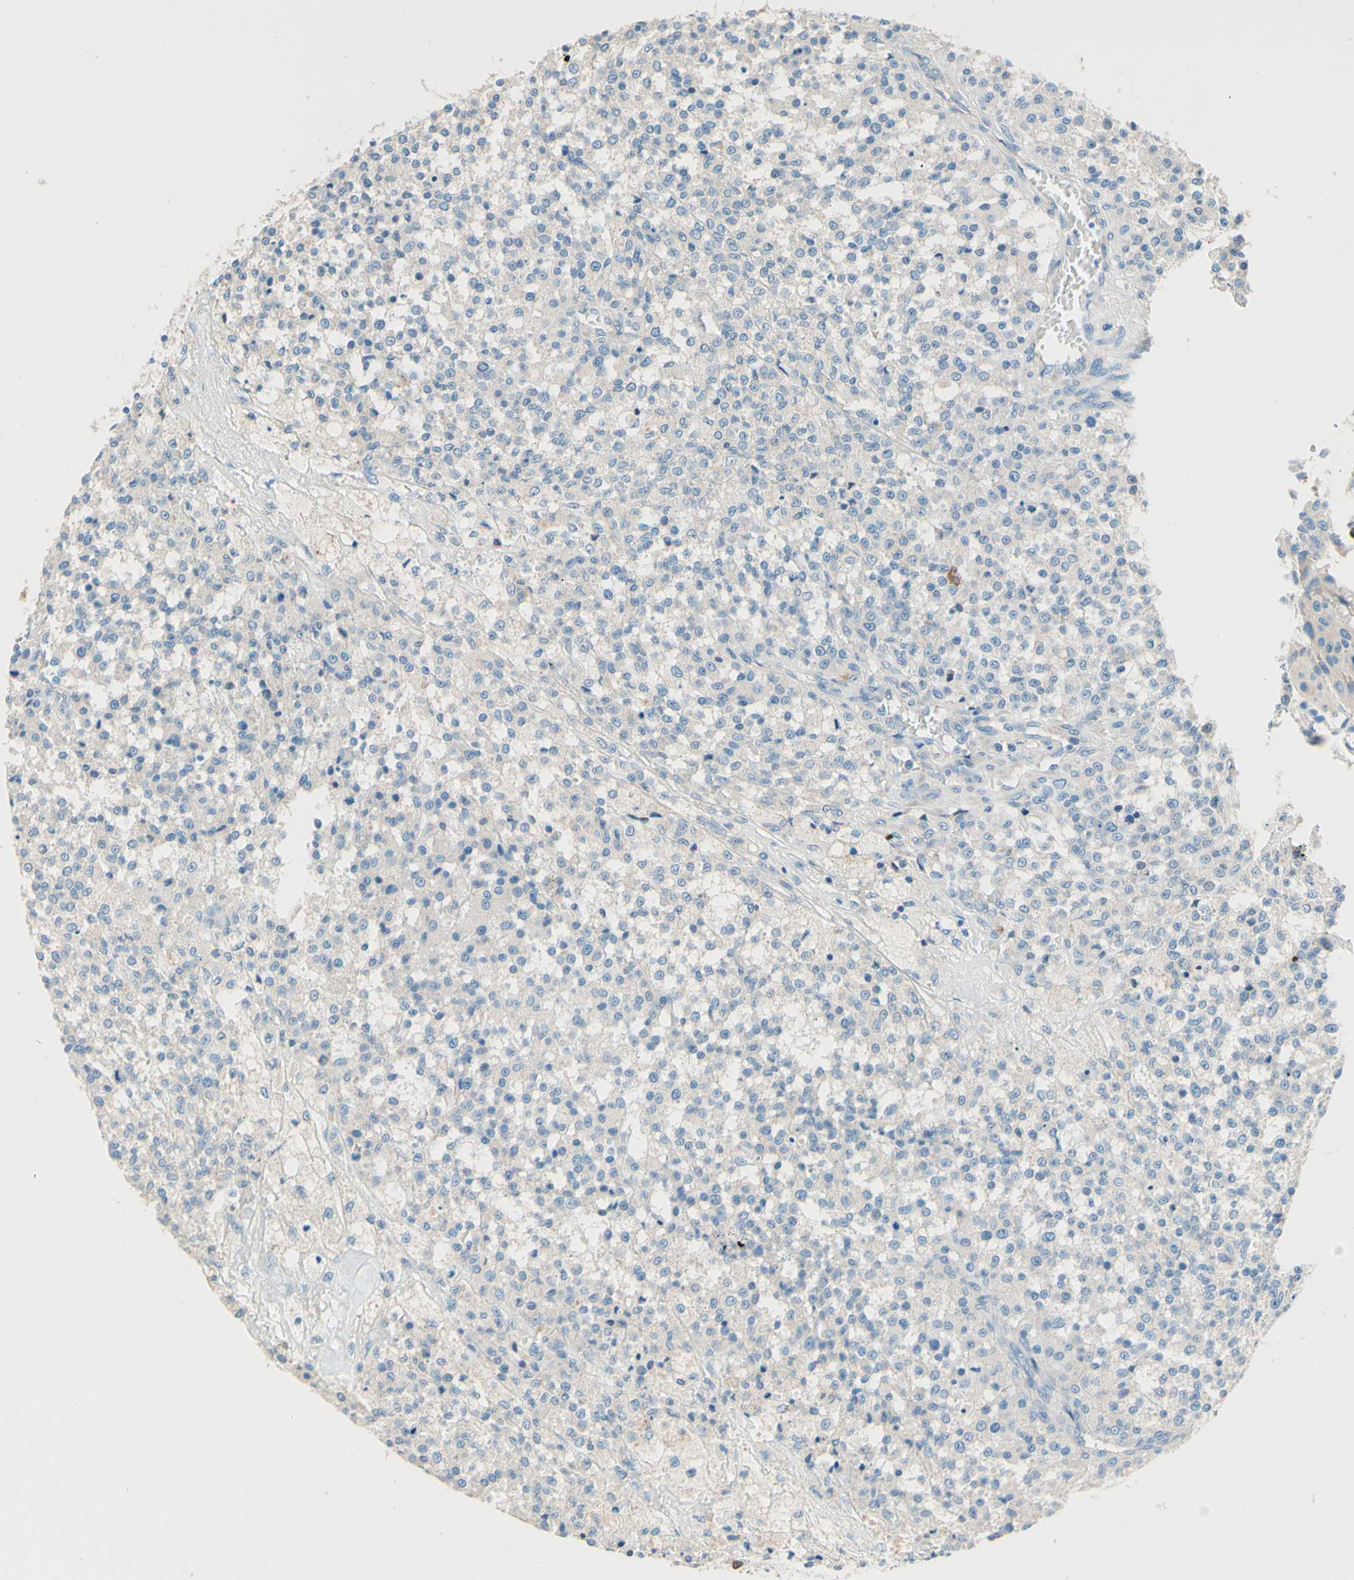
{"staining": {"intensity": "negative", "quantity": "none", "location": "none"}, "tissue": "testis cancer", "cell_type": "Tumor cells", "image_type": "cancer", "snomed": [{"axis": "morphology", "description": "Seminoma, NOS"}, {"axis": "topography", "description": "Testis"}], "caption": "A micrograph of human testis seminoma is negative for staining in tumor cells.", "gene": "PASD1", "patient": {"sex": "male", "age": 59}}